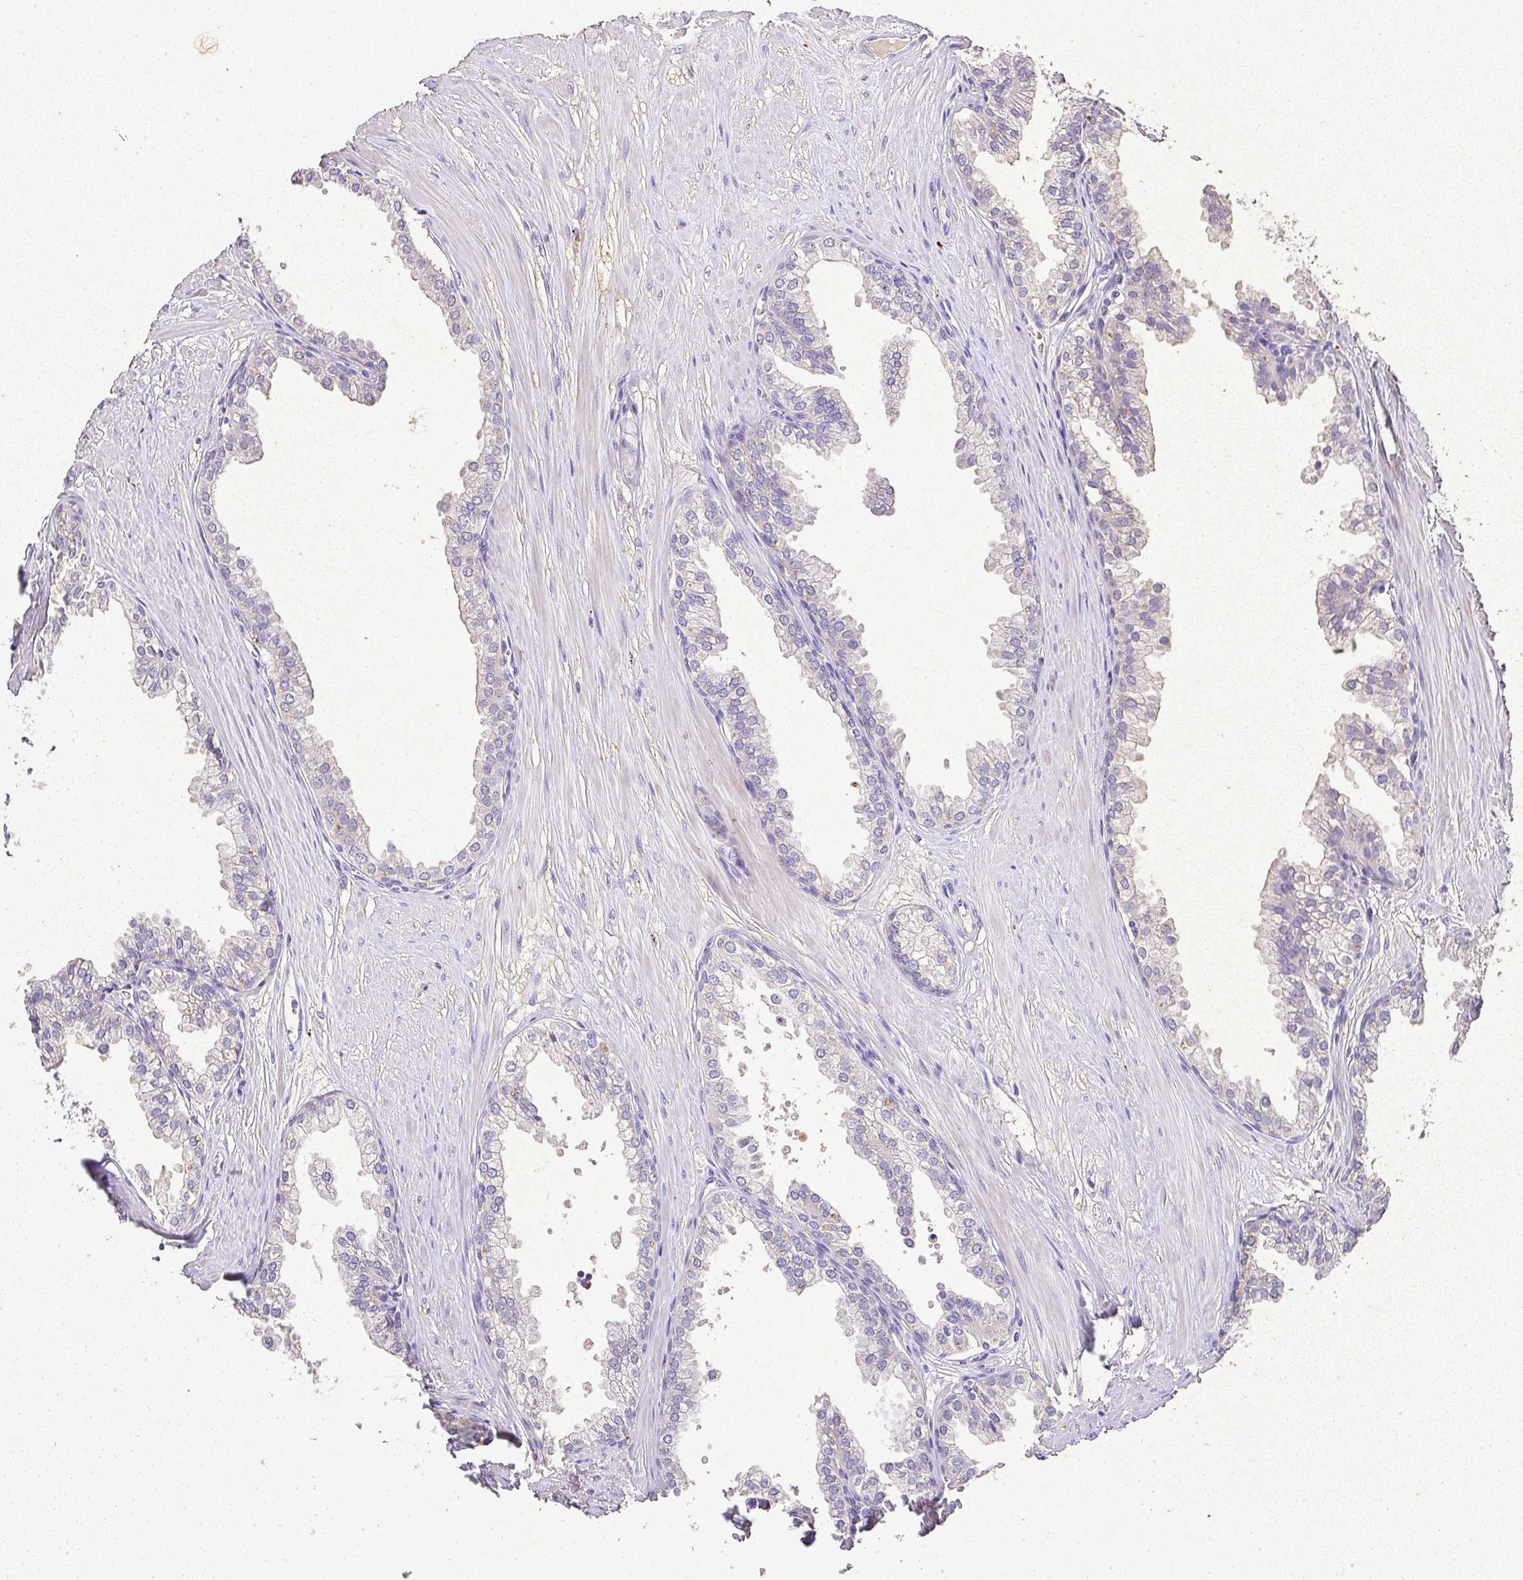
{"staining": {"intensity": "moderate", "quantity": "<25%", "location": "cytoplasmic/membranous"}, "tissue": "prostate", "cell_type": "Glandular cells", "image_type": "normal", "snomed": [{"axis": "morphology", "description": "Normal tissue, NOS"}, {"axis": "topography", "description": "Prostate"}, {"axis": "topography", "description": "Peripheral nerve tissue"}], "caption": "Moderate cytoplasmic/membranous positivity is seen in approximately <25% of glandular cells in unremarkable prostate.", "gene": "RPS2", "patient": {"sex": "male", "age": 55}}